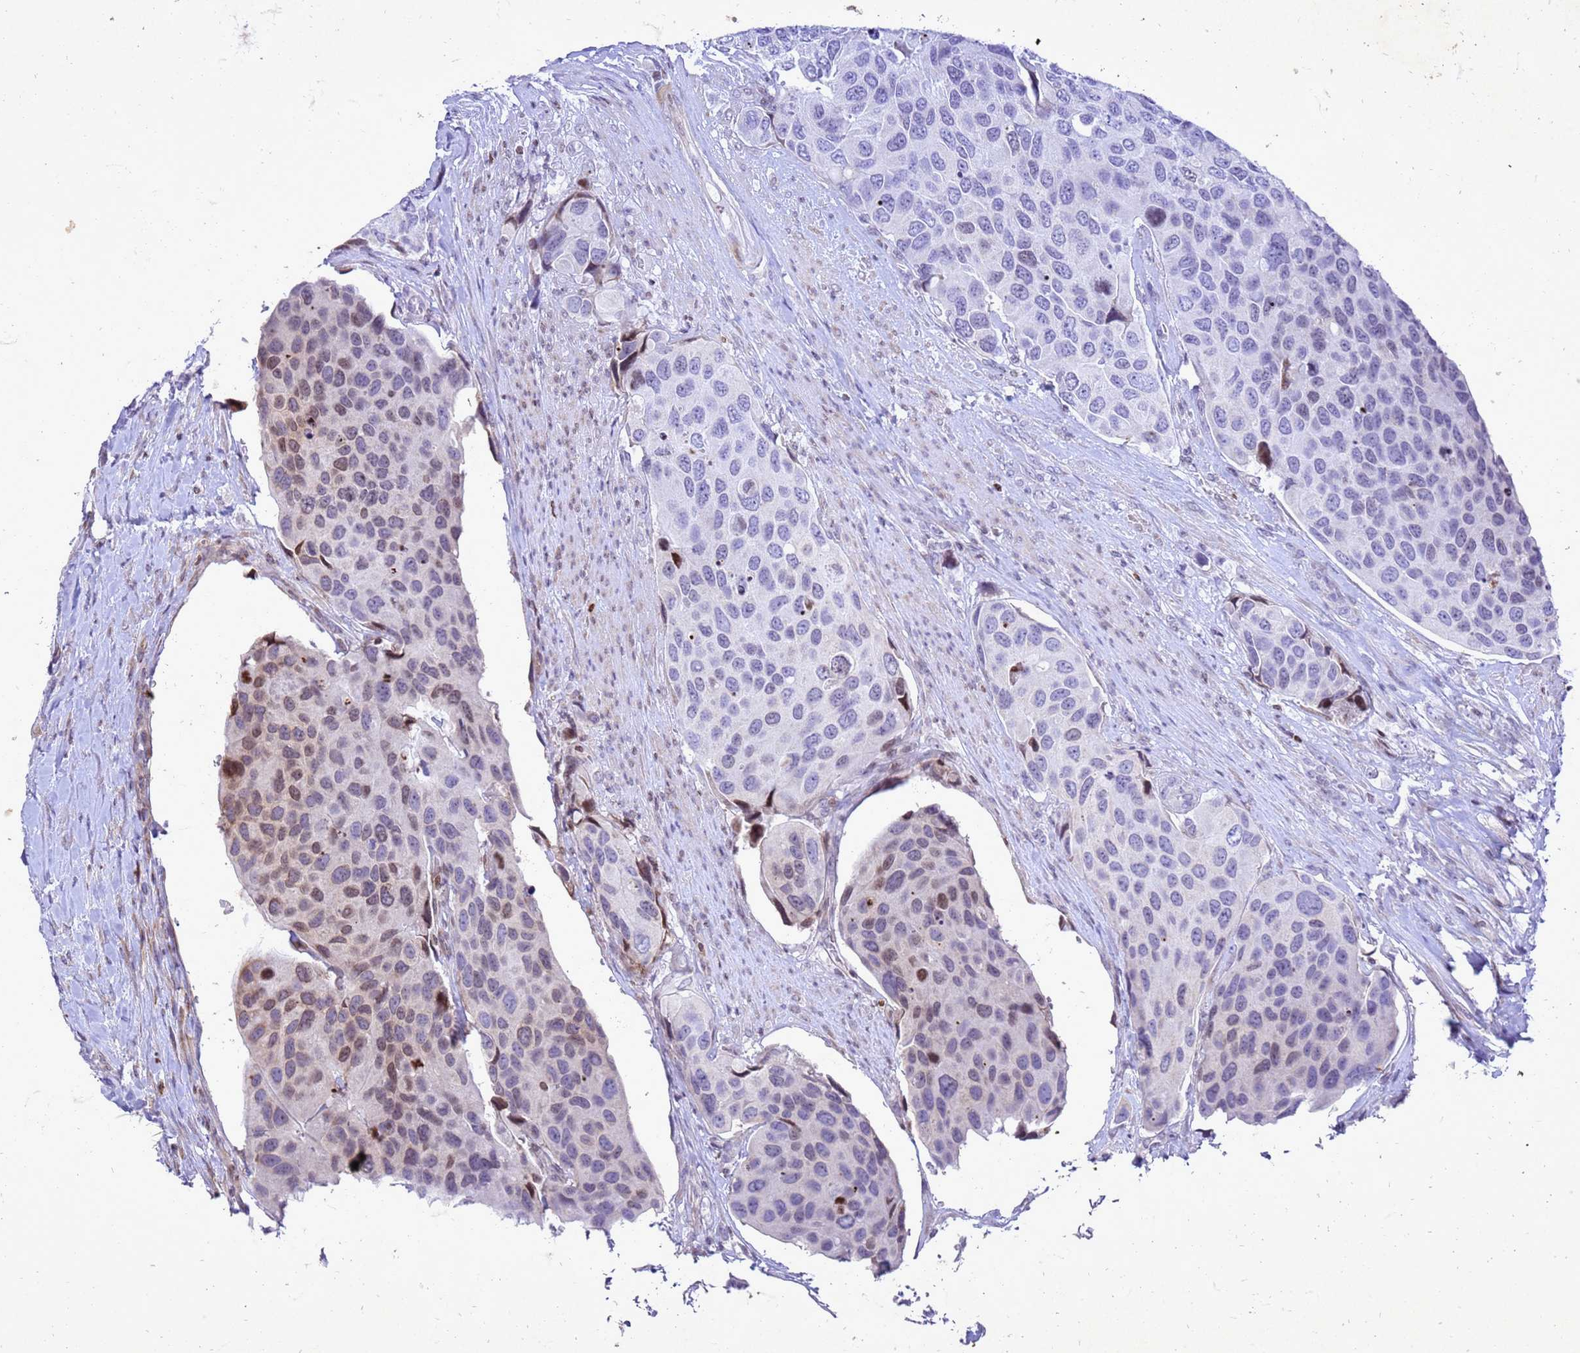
{"staining": {"intensity": "moderate", "quantity": "<25%", "location": "nuclear"}, "tissue": "urothelial cancer", "cell_type": "Tumor cells", "image_type": "cancer", "snomed": [{"axis": "morphology", "description": "Urothelial carcinoma, High grade"}, {"axis": "topography", "description": "Urinary bladder"}], "caption": "This histopathology image exhibits immunohistochemistry staining of urothelial carcinoma (high-grade), with low moderate nuclear expression in about <25% of tumor cells.", "gene": "COPS9", "patient": {"sex": "male", "age": 74}}